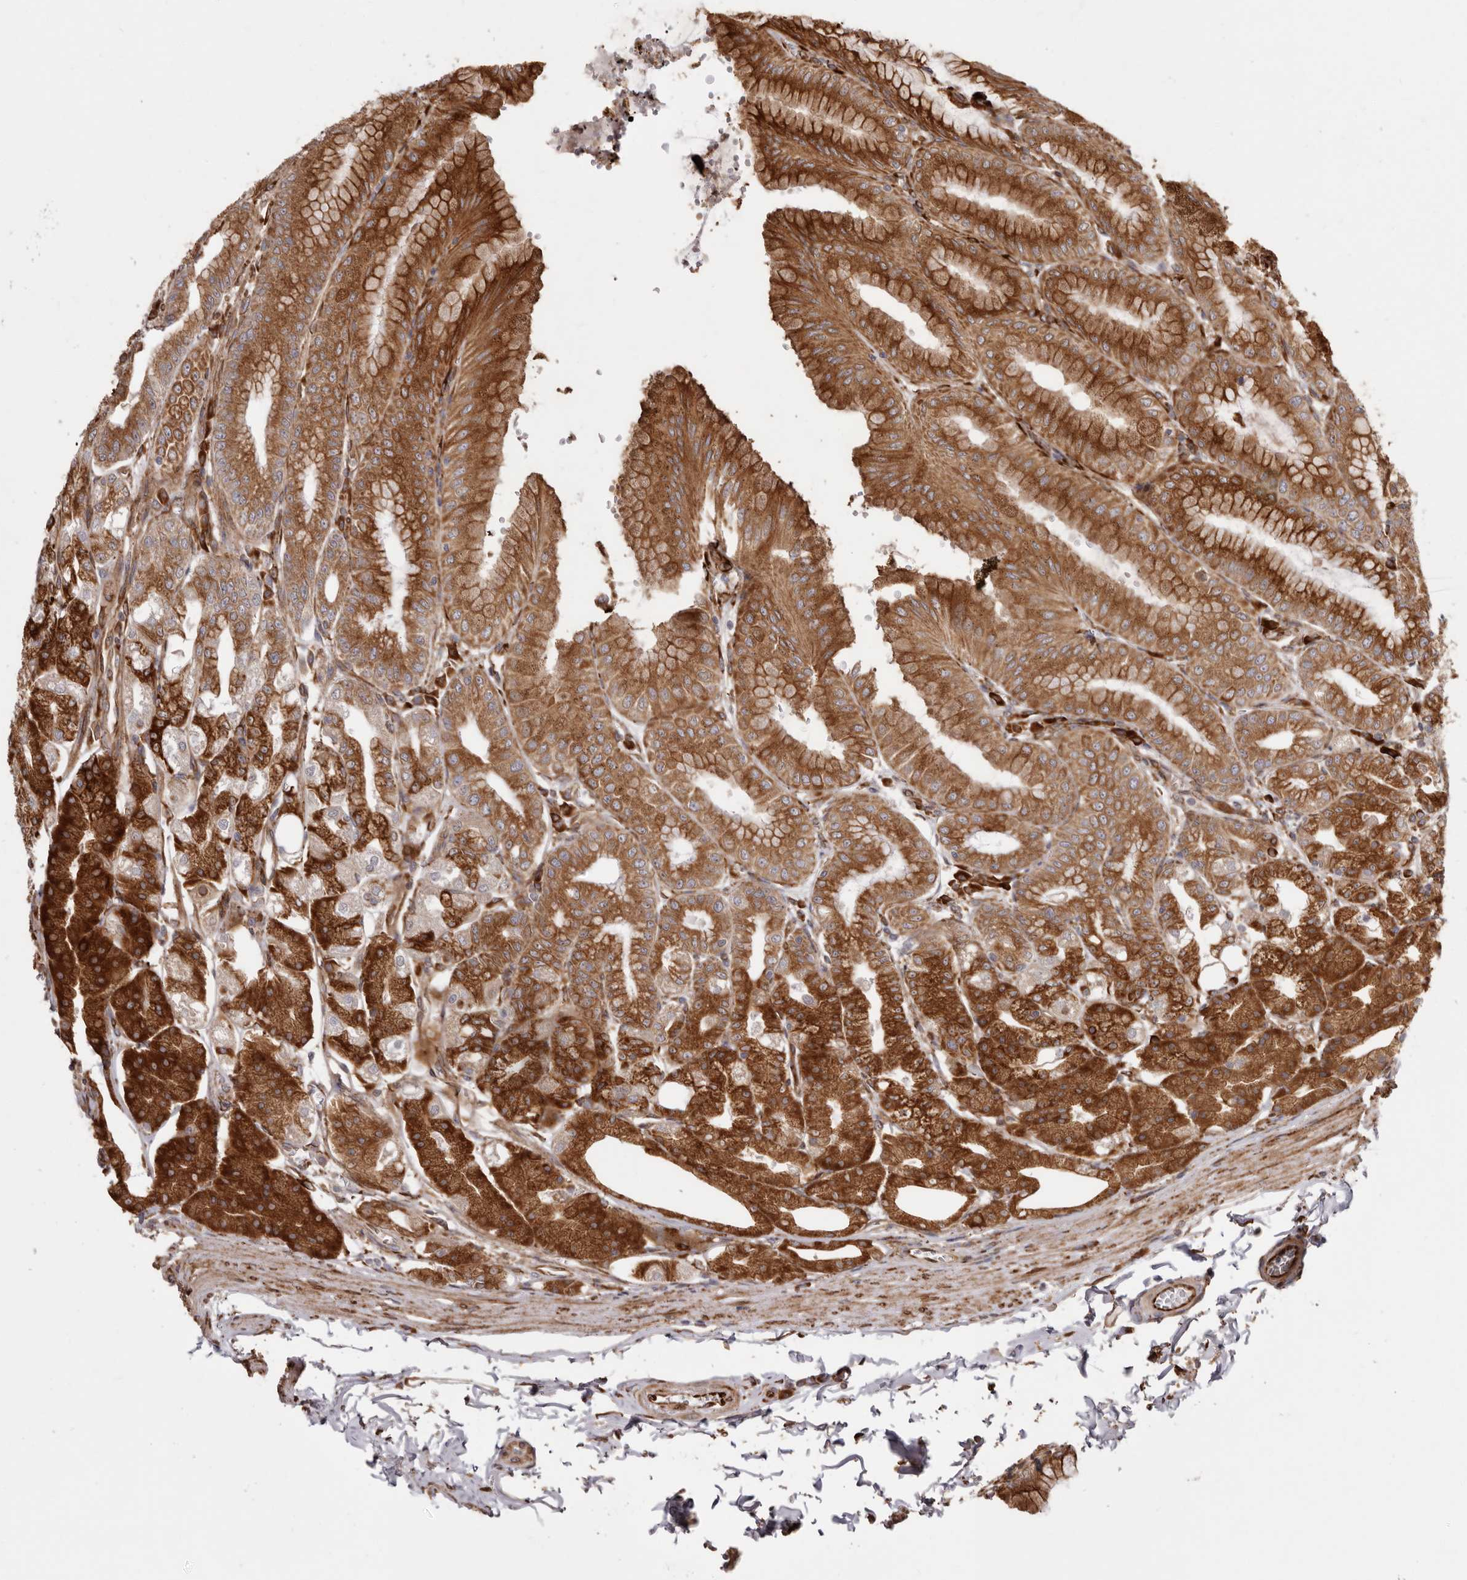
{"staining": {"intensity": "strong", "quantity": ">75%", "location": "cytoplasmic/membranous"}, "tissue": "stomach", "cell_type": "Glandular cells", "image_type": "normal", "snomed": [{"axis": "morphology", "description": "Normal tissue, NOS"}, {"axis": "topography", "description": "Stomach, lower"}], "caption": "A high-resolution histopathology image shows IHC staining of unremarkable stomach, which demonstrates strong cytoplasmic/membranous positivity in about >75% of glandular cells.", "gene": "WDTC1", "patient": {"sex": "male", "age": 71}}